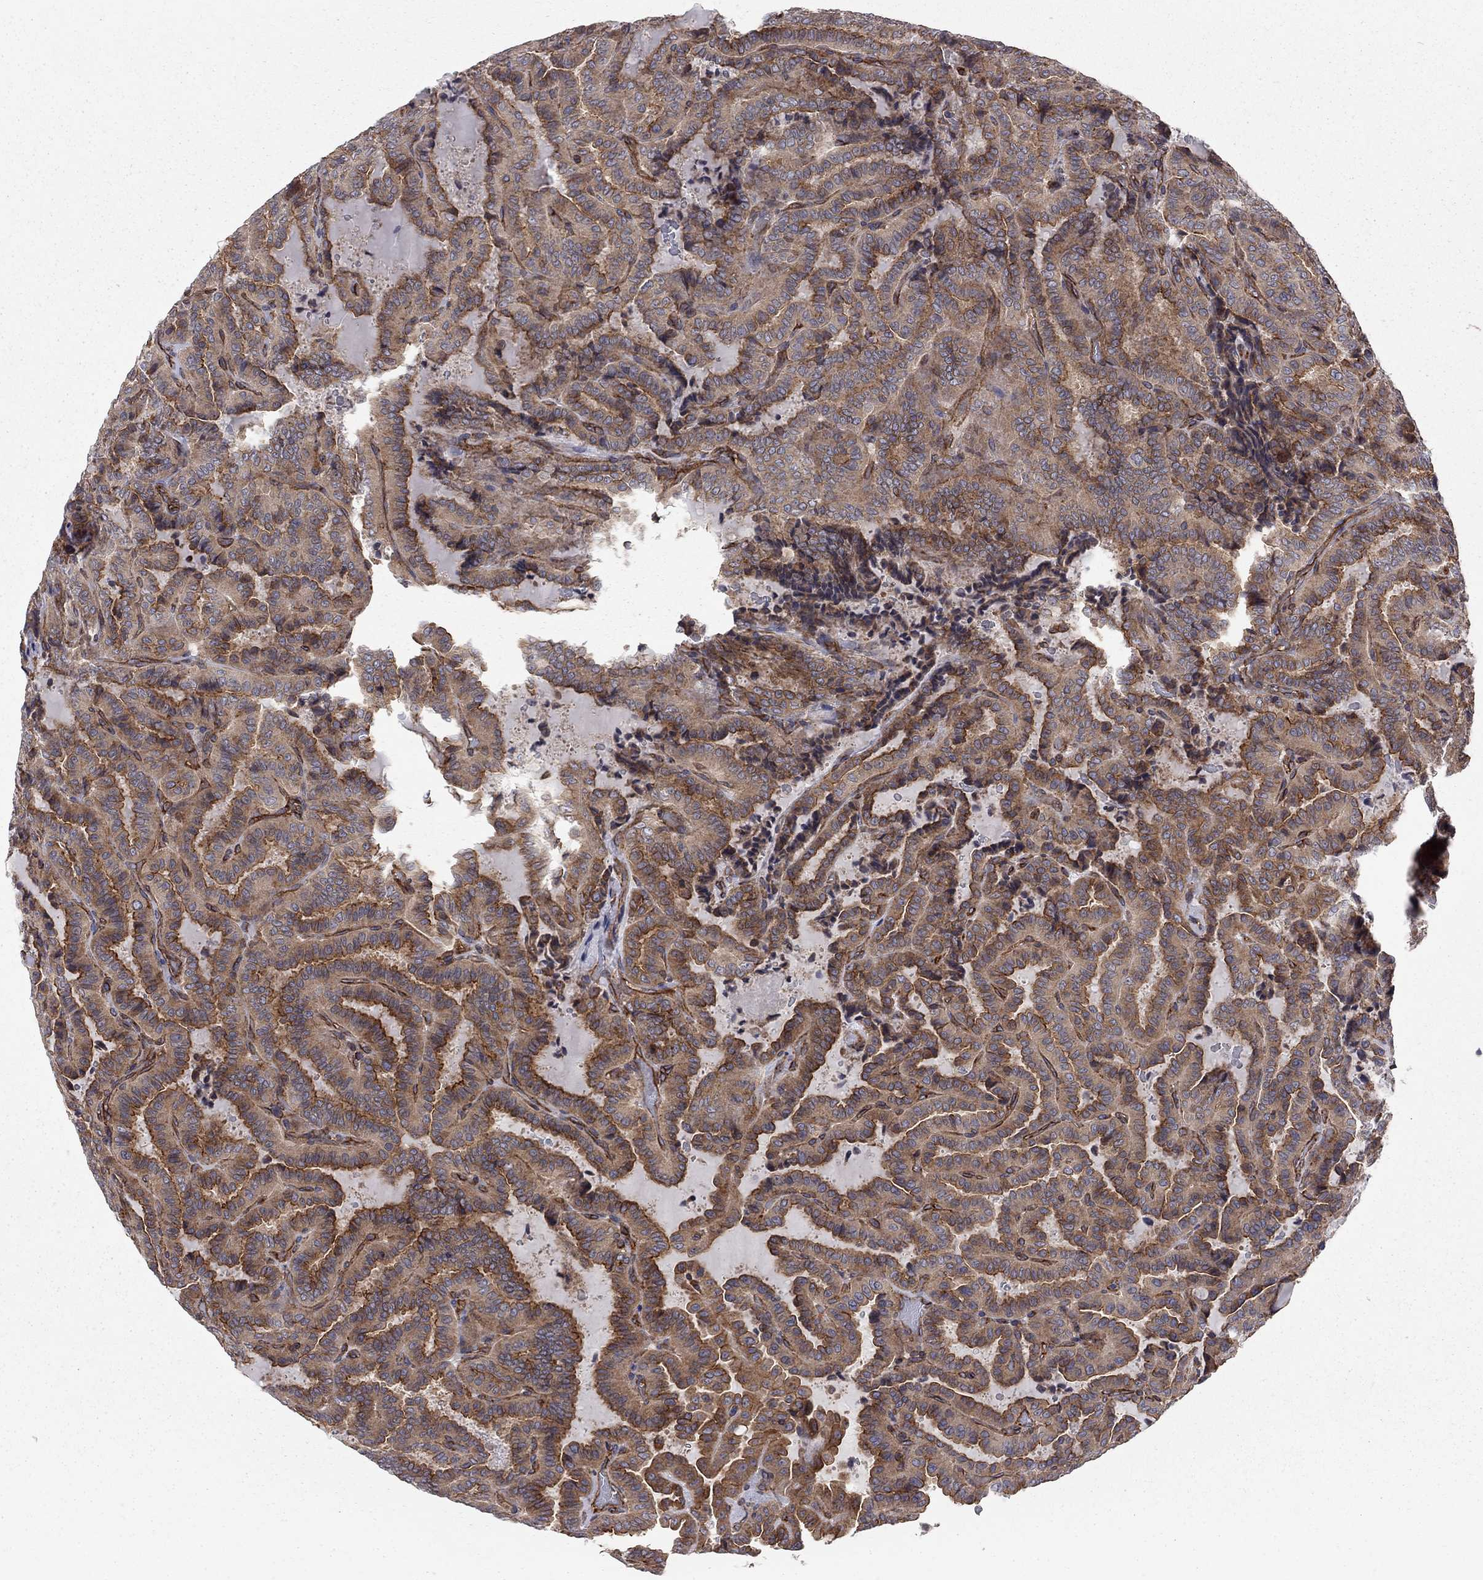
{"staining": {"intensity": "strong", "quantity": "25%-75%", "location": "cytoplasmic/membranous"}, "tissue": "thyroid cancer", "cell_type": "Tumor cells", "image_type": "cancer", "snomed": [{"axis": "morphology", "description": "Papillary adenocarcinoma, NOS"}, {"axis": "topography", "description": "Thyroid gland"}], "caption": "Immunohistochemistry (IHC) photomicrograph of neoplastic tissue: thyroid cancer (papillary adenocarcinoma) stained using IHC displays high levels of strong protein expression localized specifically in the cytoplasmic/membranous of tumor cells, appearing as a cytoplasmic/membranous brown color.", "gene": "RASEF", "patient": {"sex": "female", "age": 39}}